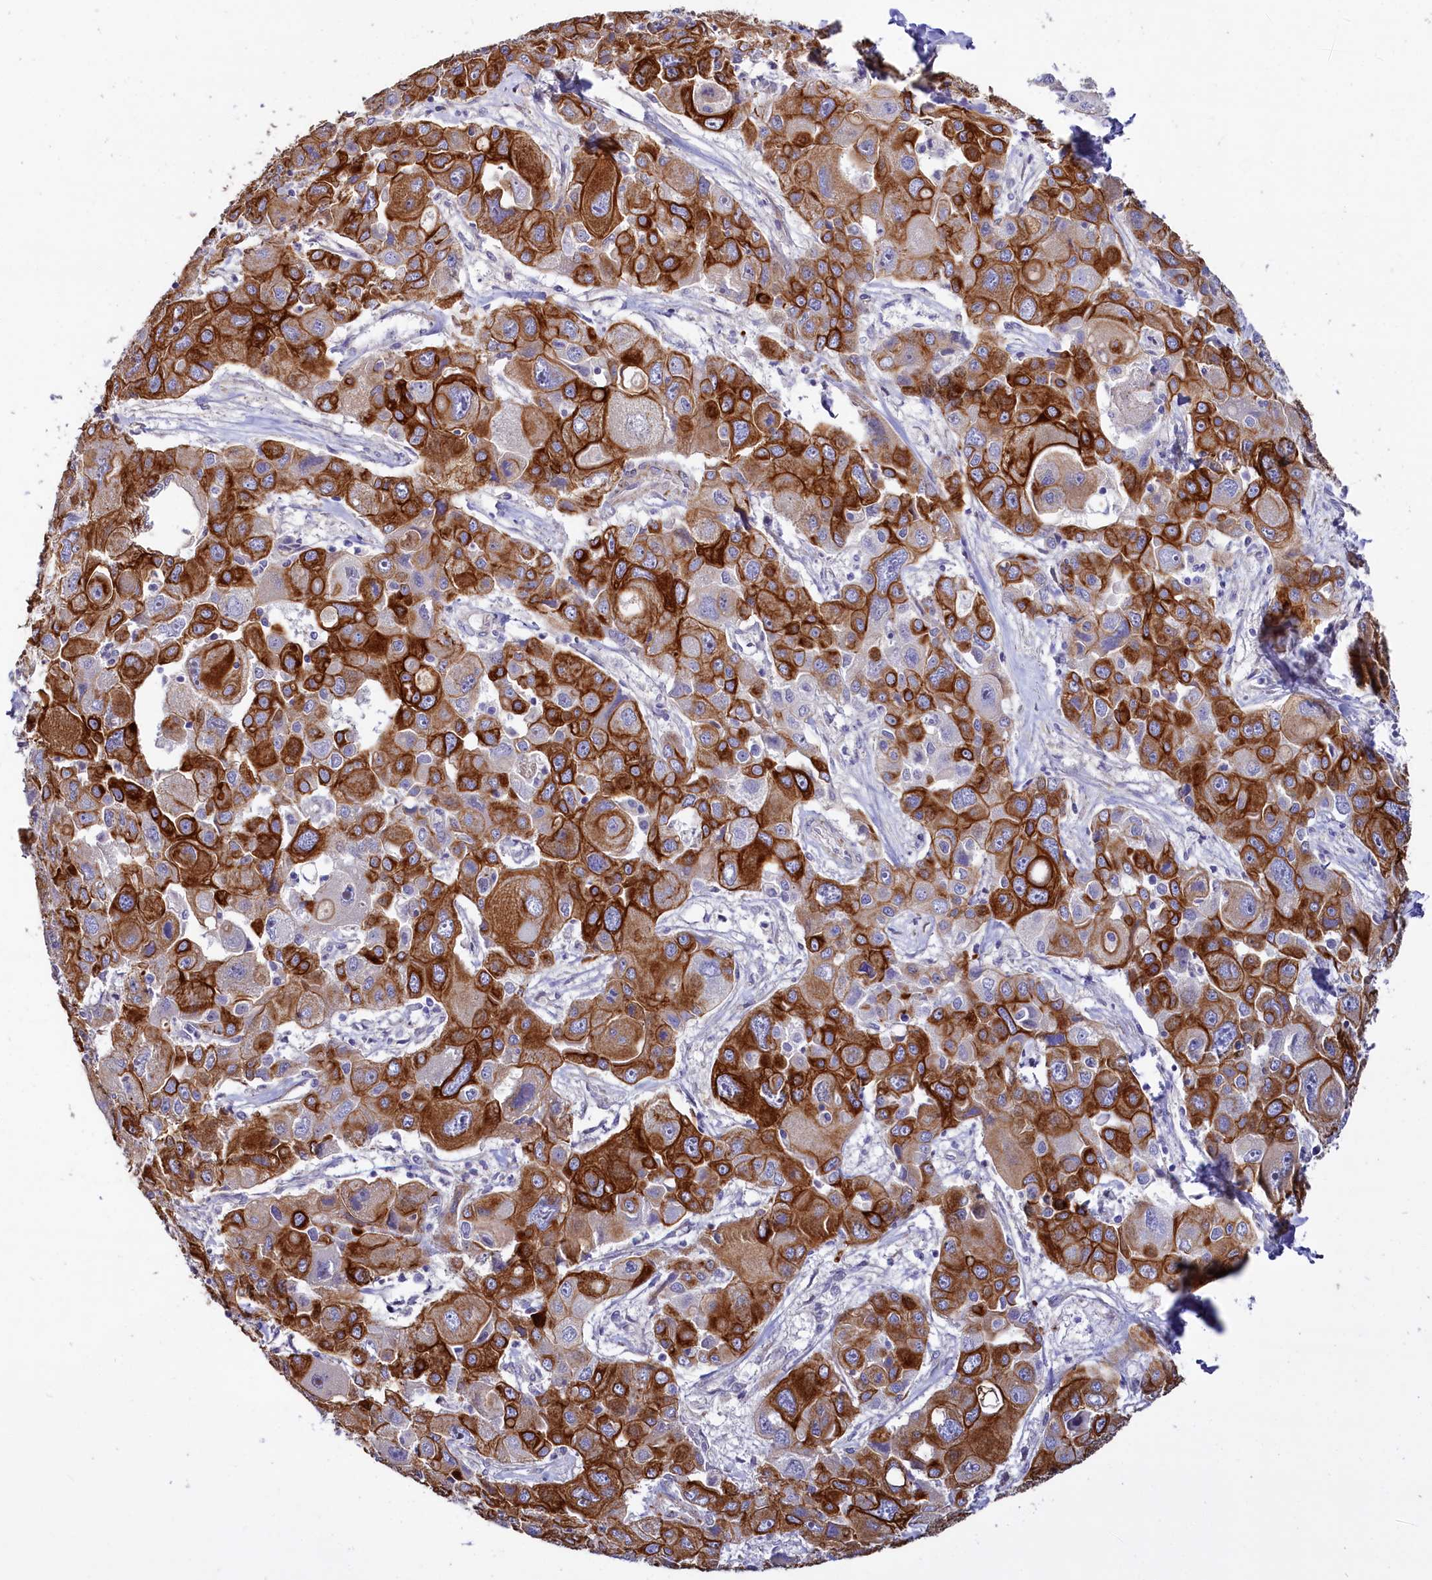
{"staining": {"intensity": "strong", "quantity": ">75%", "location": "cytoplasmic/membranous"}, "tissue": "liver cancer", "cell_type": "Tumor cells", "image_type": "cancer", "snomed": [{"axis": "morphology", "description": "Cholangiocarcinoma"}, {"axis": "topography", "description": "Liver"}], "caption": "Immunohistochemistry (IHC) photomicrograph of liver cancer (cholangiocarcinoma) stained for a protein (brown), which displays high levels of strong cytoplasmic/membranous positivity in about >75% of tumor cells.", "gene": "WNT8A", "patient": {"sex": "male", "age": 67}}